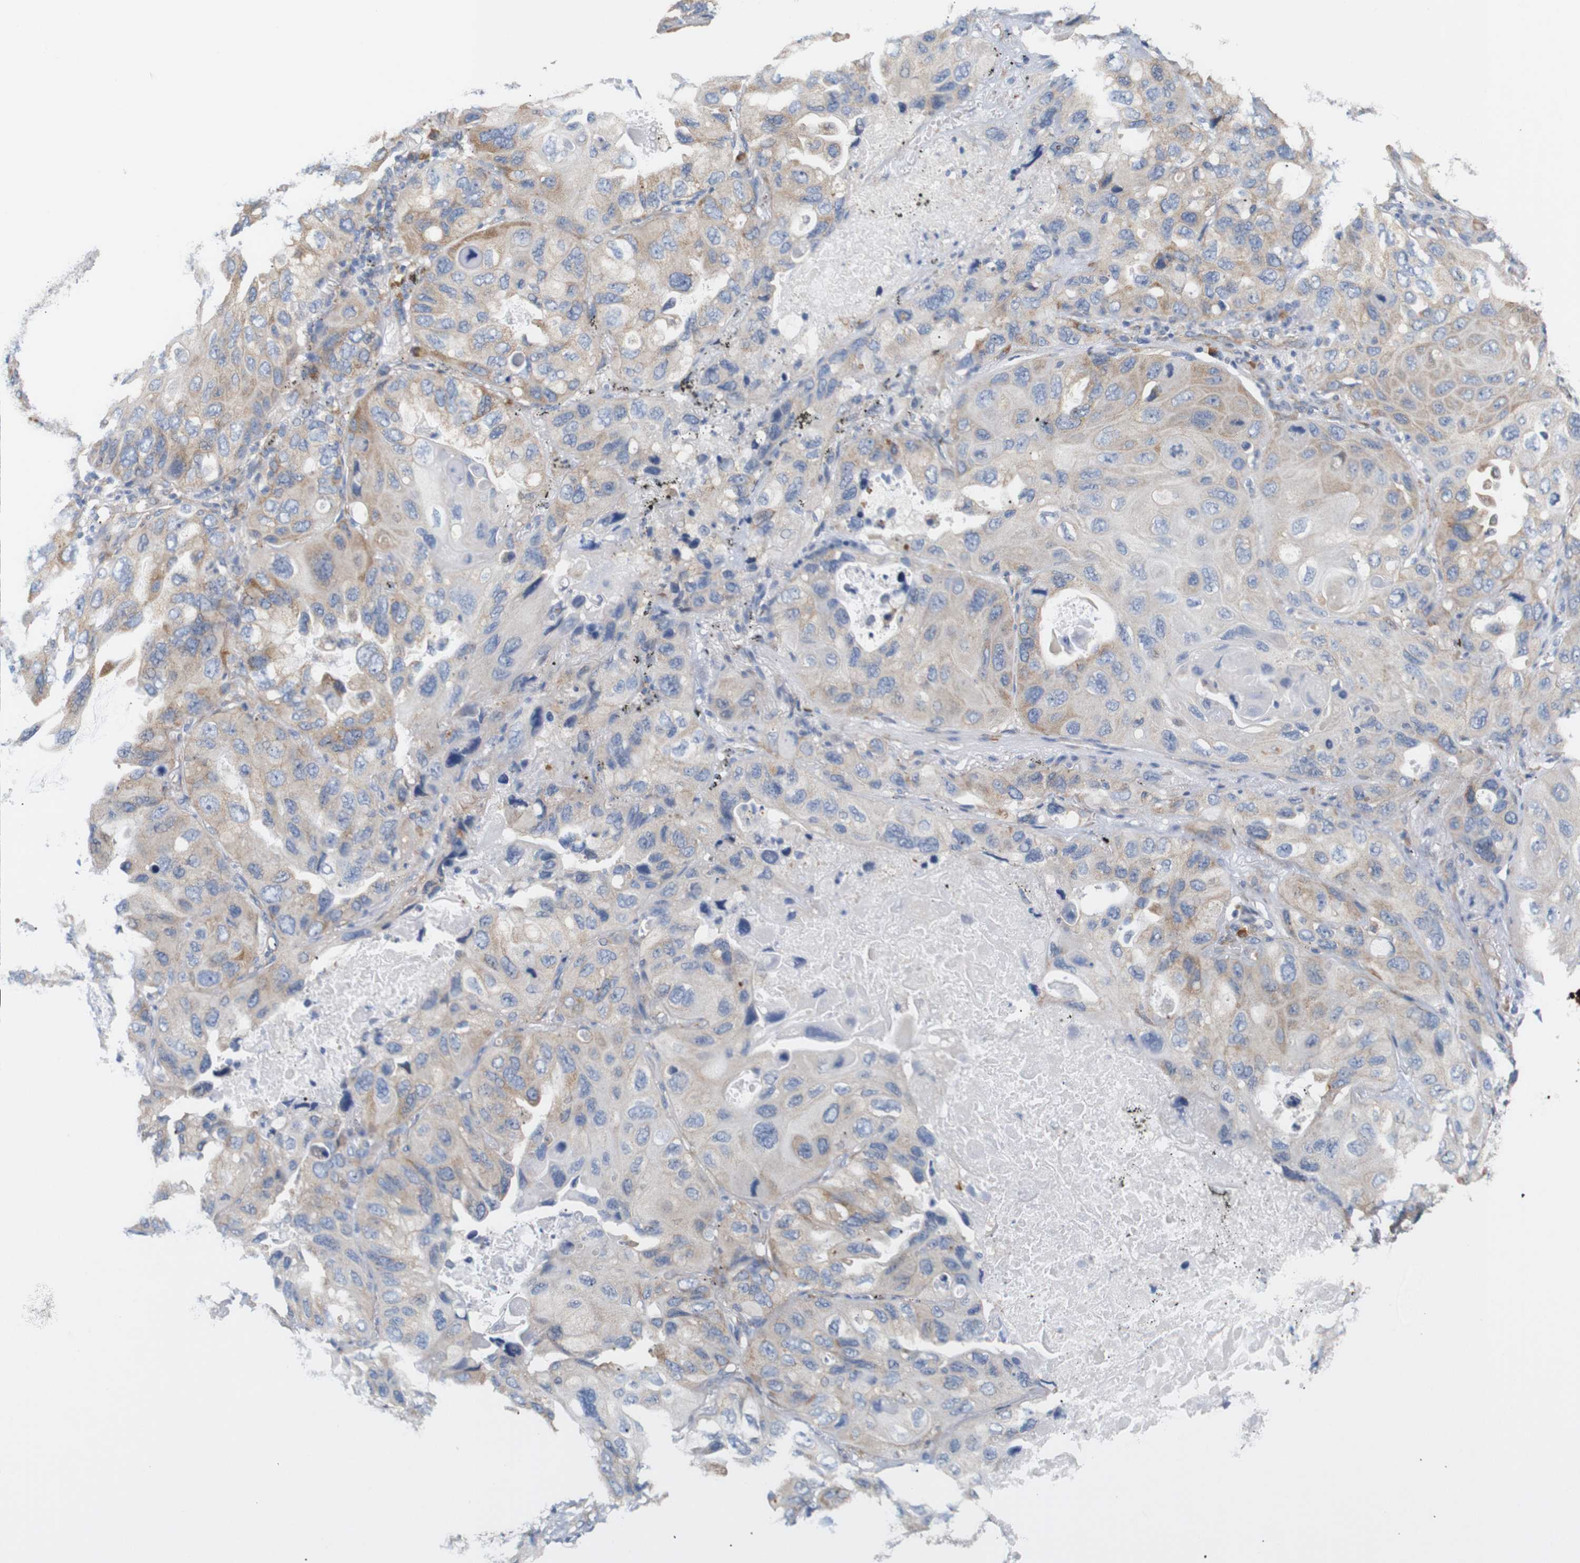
{"staining": {"intensity": "moderate", "quantity": "25%-75%", "location": "cytoplasmic/membranous"}, "tissue": "lung cancer", "cell_type": "Tumor cells", "image_type": "cancer", "snomed": [{"axis": "morphology", "description": "Squamous cell carcinoma, NOS"}, {"axis": "topography", "description": "Lung"}], "caption": "Squamous cell carcinoma (lung) stained with immunohistochemistry (IHC) demonstrates moderate cytoplasmic/membranous expression in about 25%-75% of tumor cells.", "gene": "TRIM5", "patient": {"sex": "female", "age": 73}}